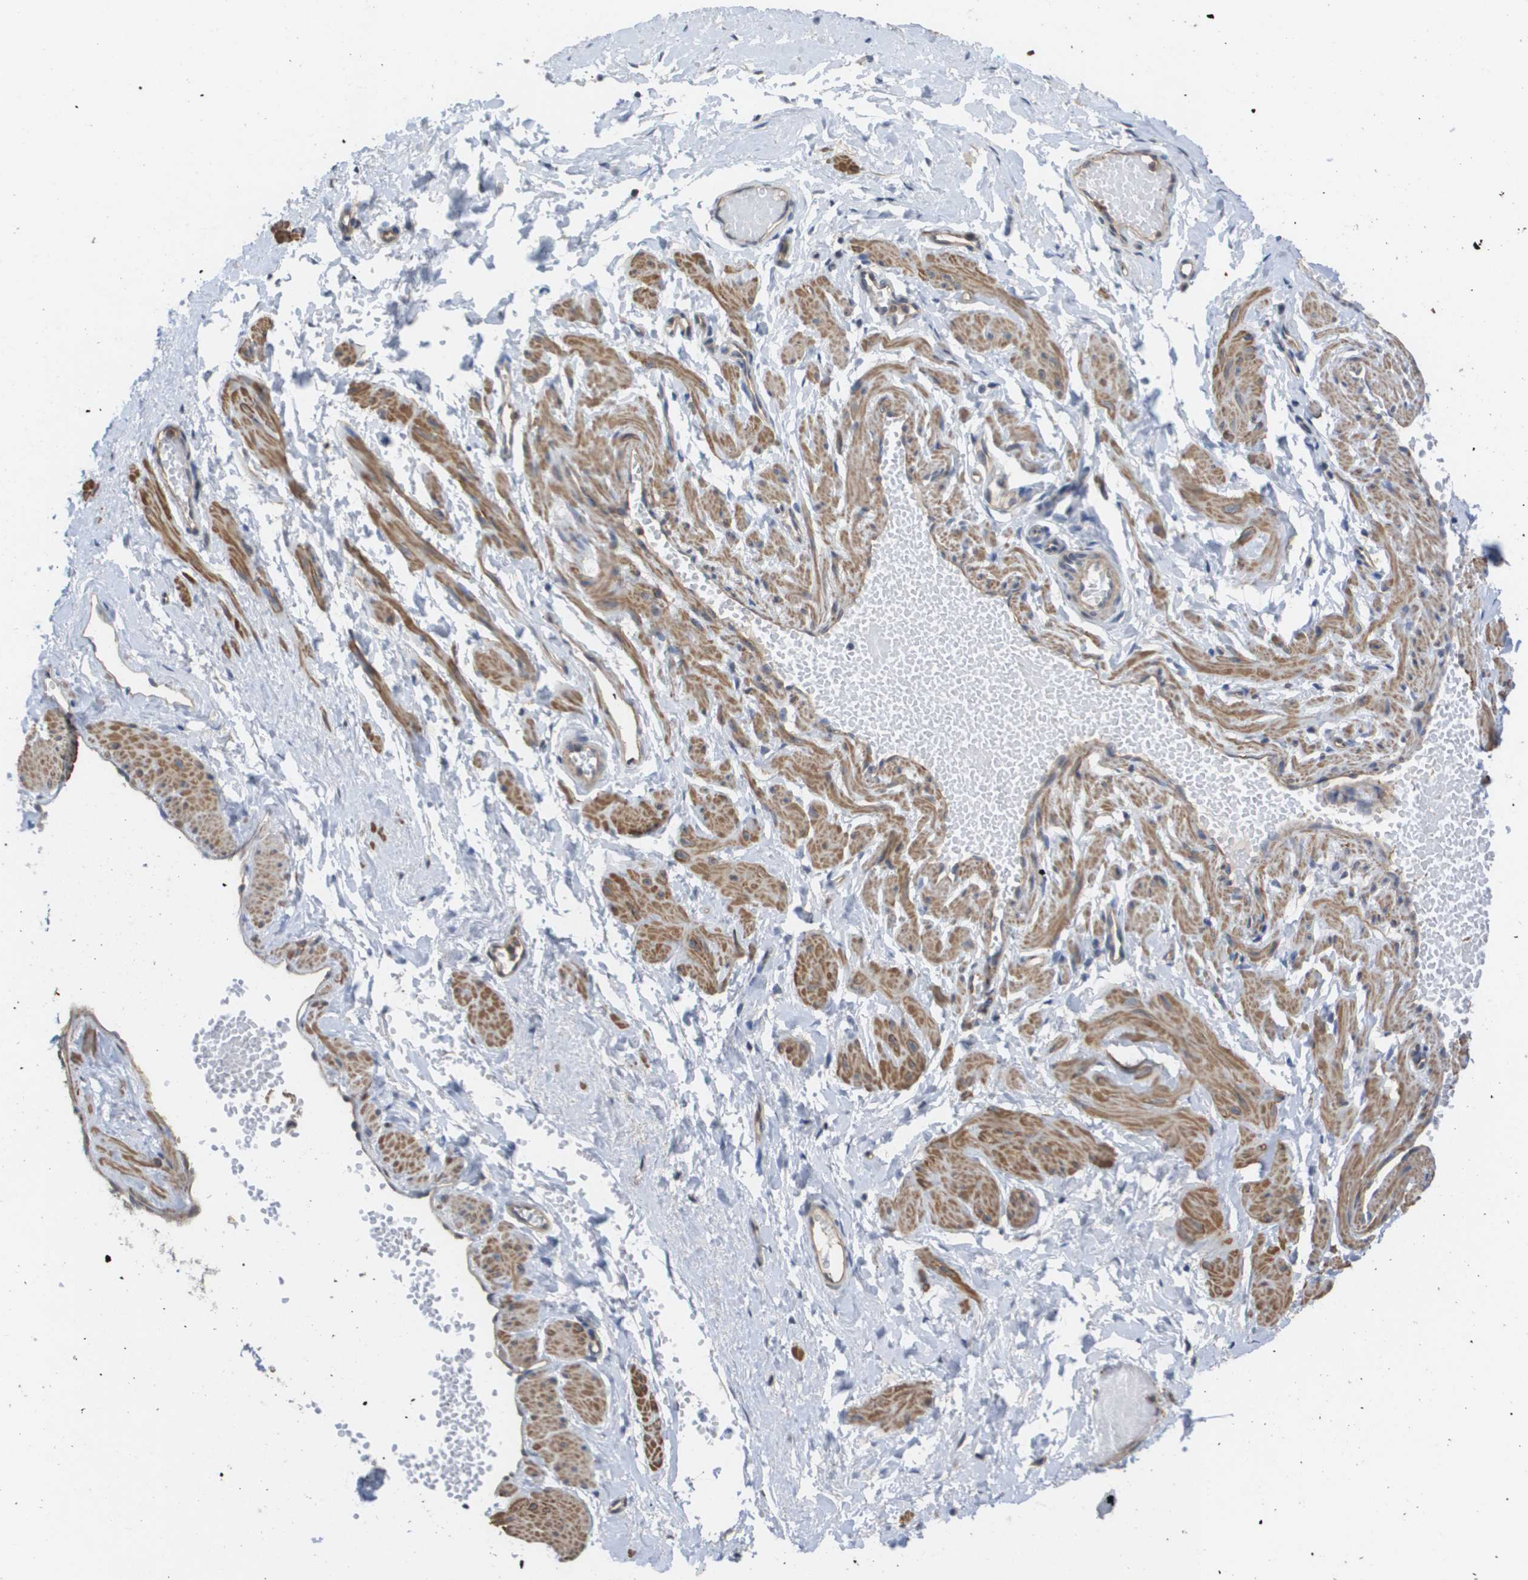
{"staining": {"intensity": "negative", "quantity": "none", "location": "none"}, "tissue": "adipose tissue", "cell_type": "Adipocytes", "image_type": "normal", "snomed": [{"axis": "morphology", "description": "Normal tissue, NOS"}, {"axis": "topography", "description": "Soft tissue"}, {"axis": "topography", "description": "Vascular tissue"}], "caption": "IHC image of normal adipose tissue: adipose tissue stained with DAB (3,3'-diaminobenzidine) reveals no significant protein expression in adipocytes. (Stains: DAB (3,3'-diaminobenzidine) immunohistochemistry (IHC) with hematoxylin counter stain, Microscopy: brightfield microscopy at high magnification).", "gene": "RNF112", "patient": {"sex": "female", "age": 35}}